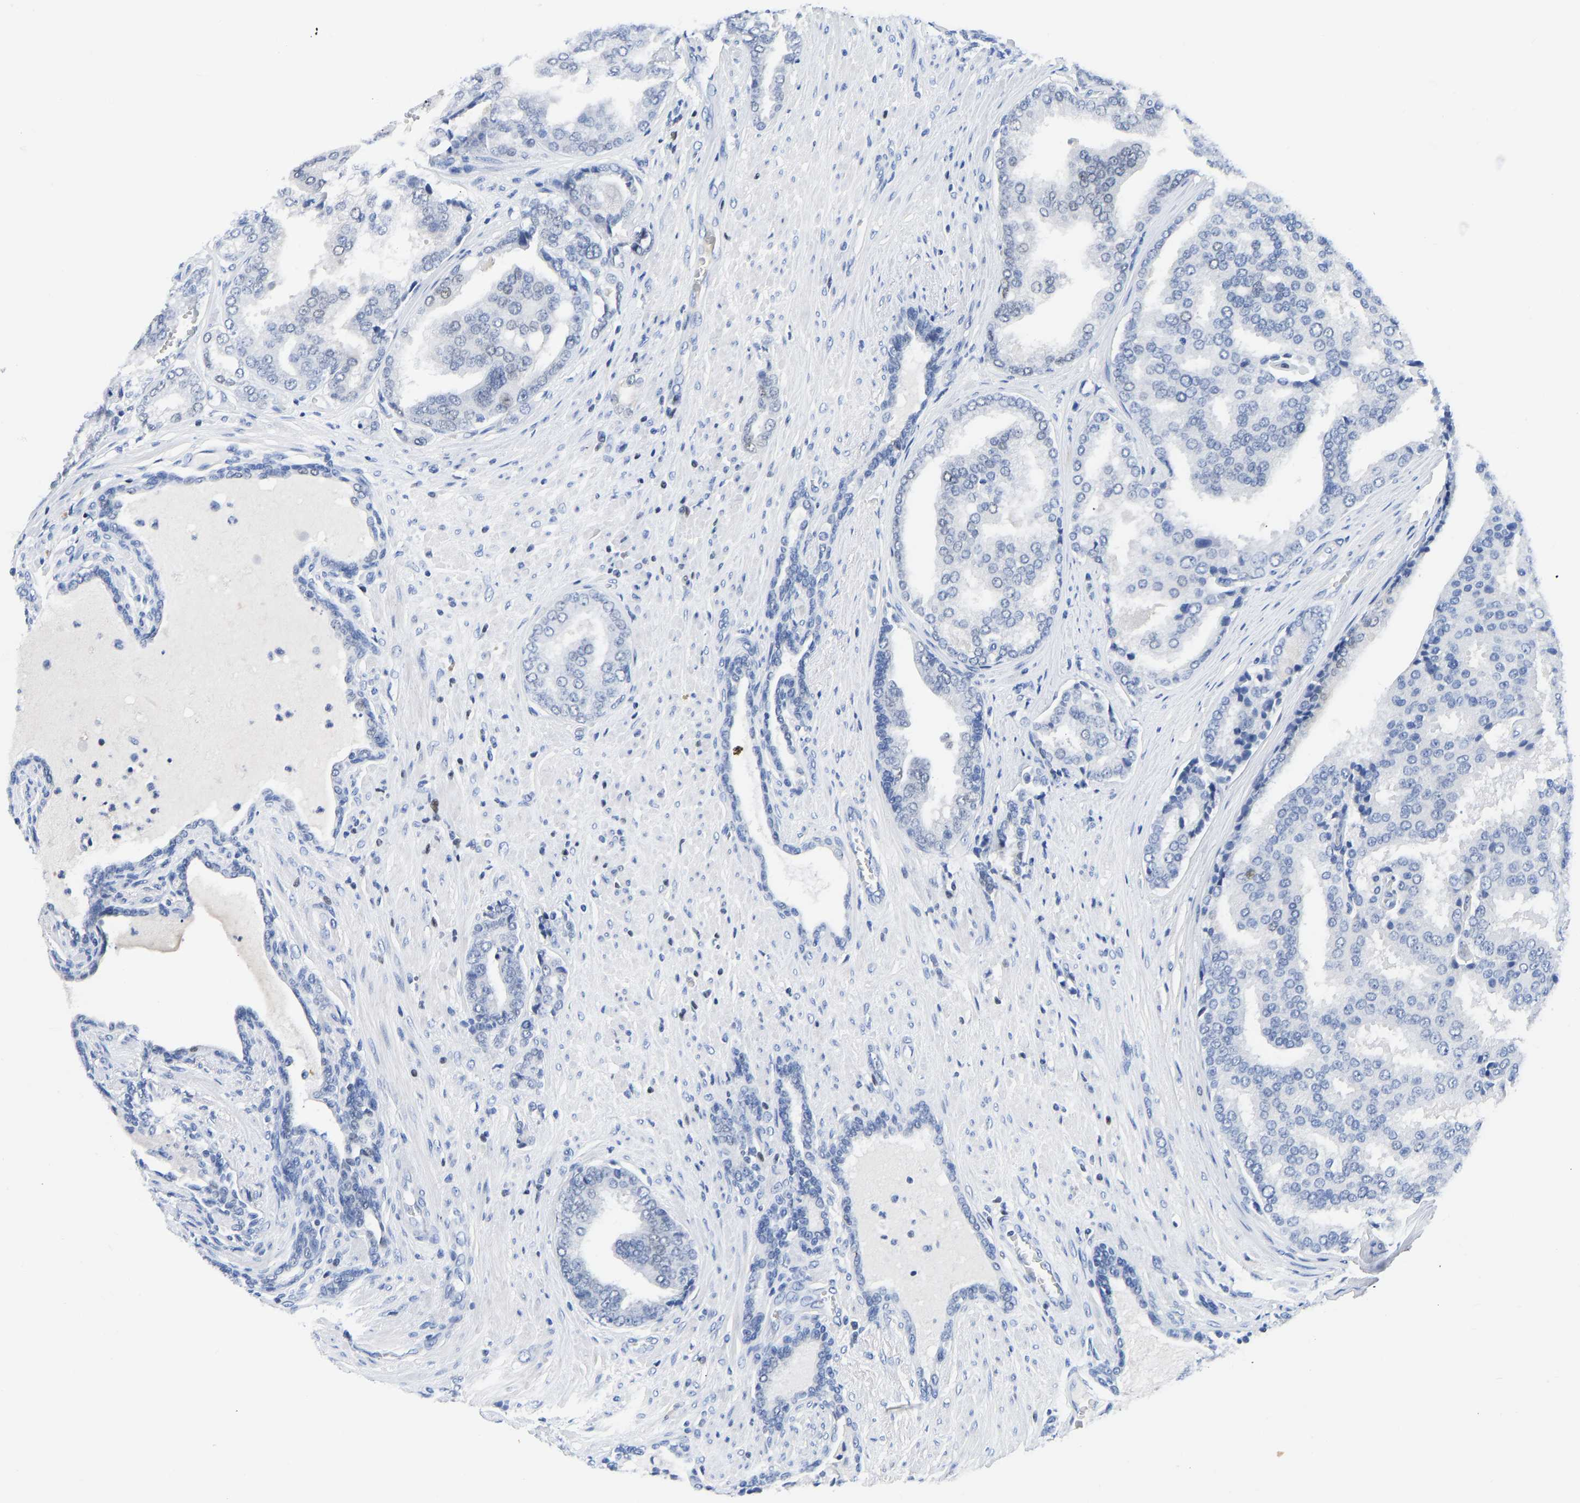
{"staining": {"intensity": "moderate", "quantity": "<25%", "location": "nuclear"}, "tissue": "prostate cancer", "cell_type": "Tumor cells", "image_type": "cancer", "snomed": [{"axis": "morphology", "description": "Adenocarcinoma, High grade"}, {"axis": "topography", "description": "Prostate"}], "caption": "DAB (3,3'-diaminobenzidine) immunohistochemical staining of prostate cancer displays moderate nuclear protein staining in about <25% of tumor cells.", "gene": "TCF7", "patient": {"sex": "male", "age": 50}}